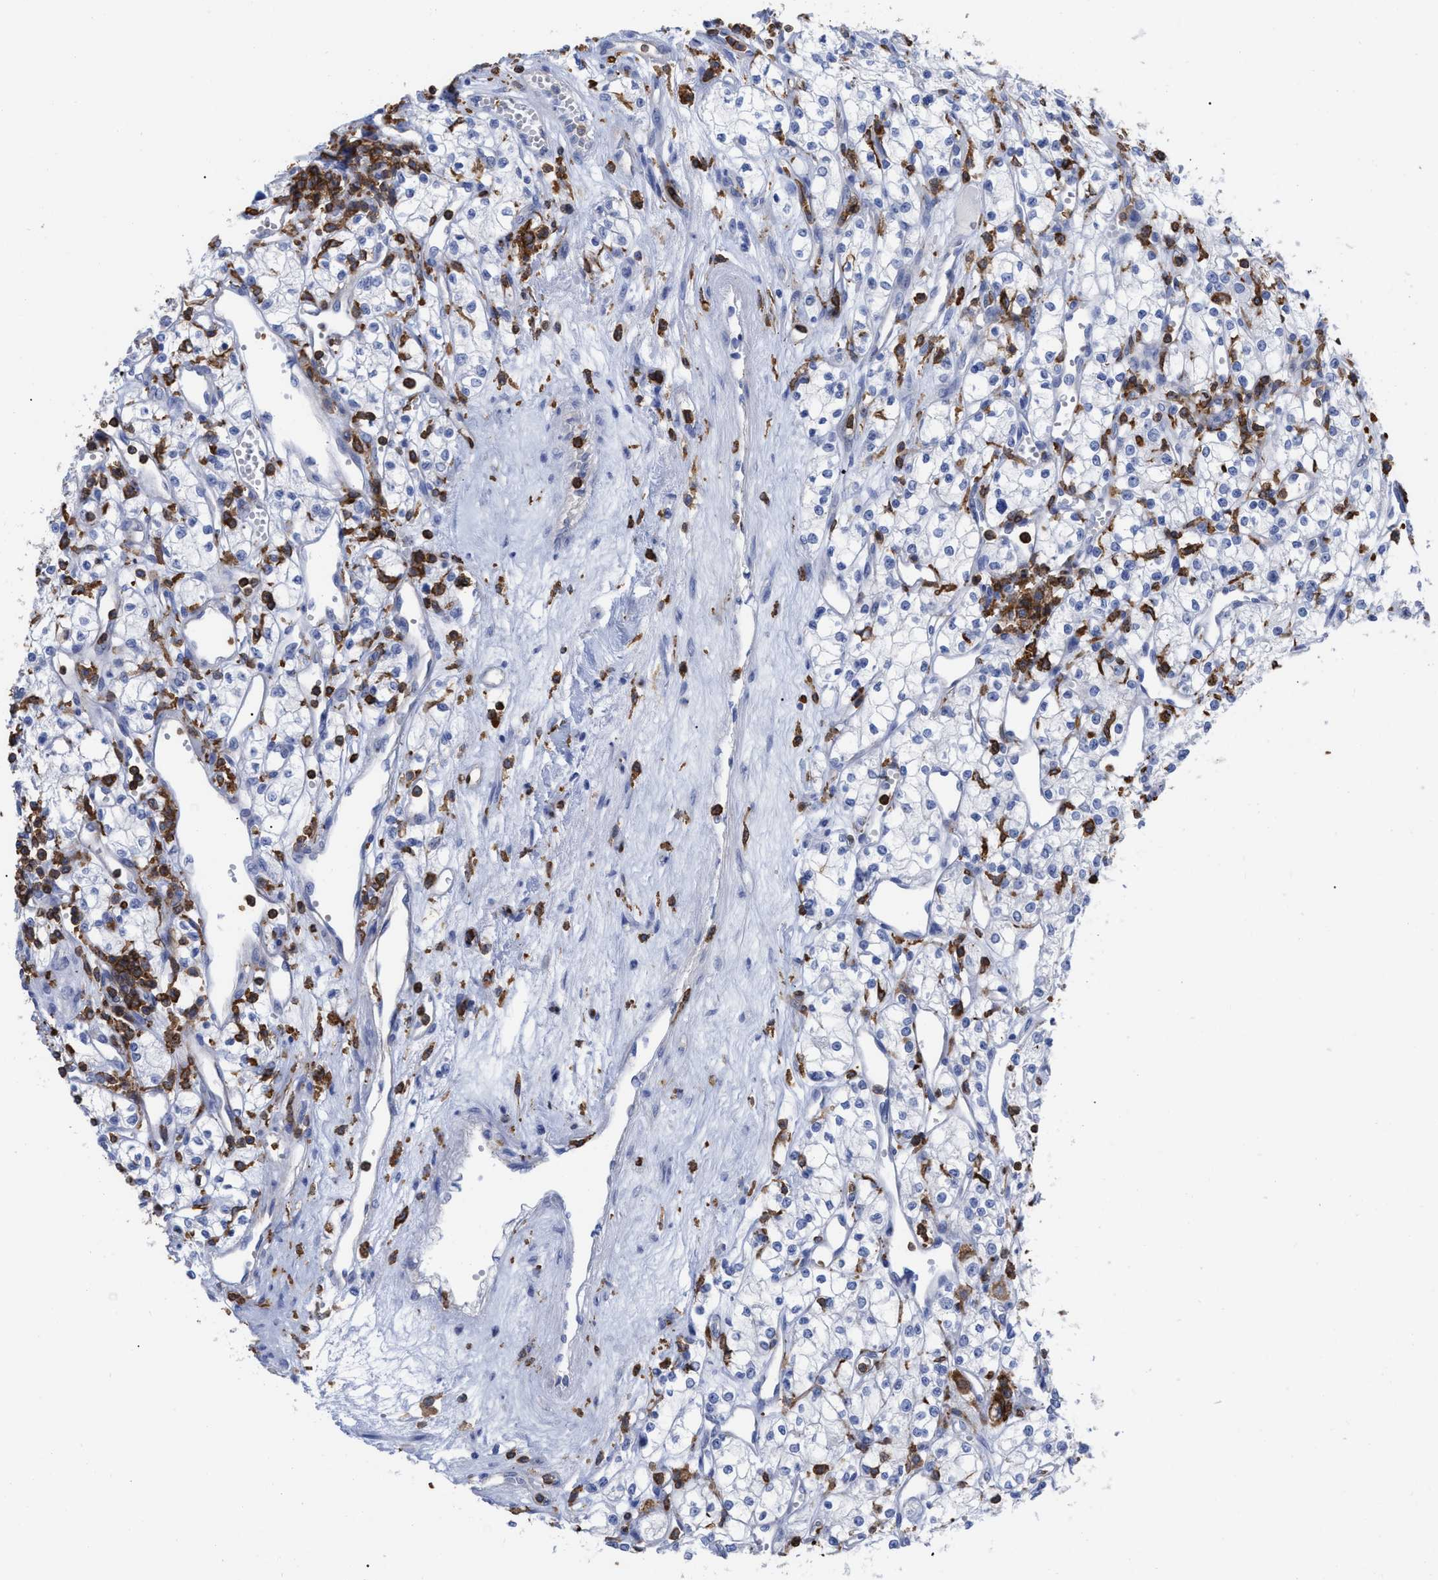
{"staining": {"intensity": "negative", "quantity": "none", "location": "none"}, "tissue": "renal cancer", "cell_type": "Tumor cells", "image_type": "cancer", "snomed": [{"axis": "morphology", "description": "Adenocarcinoma, NOS"}, {"axis": "topography", "description": "Kidney"}], "caption": "High magnification brightfield microscopy of renal cancer (adenocarcinoma) stained with DAB (3,3'-diaminobenzidine) (brown) and counterstained with hematoxylin (blue): tumor cells show no significant staining.", "gene": "HCLS1", "patient": {"sex": "male", "age": 59}}